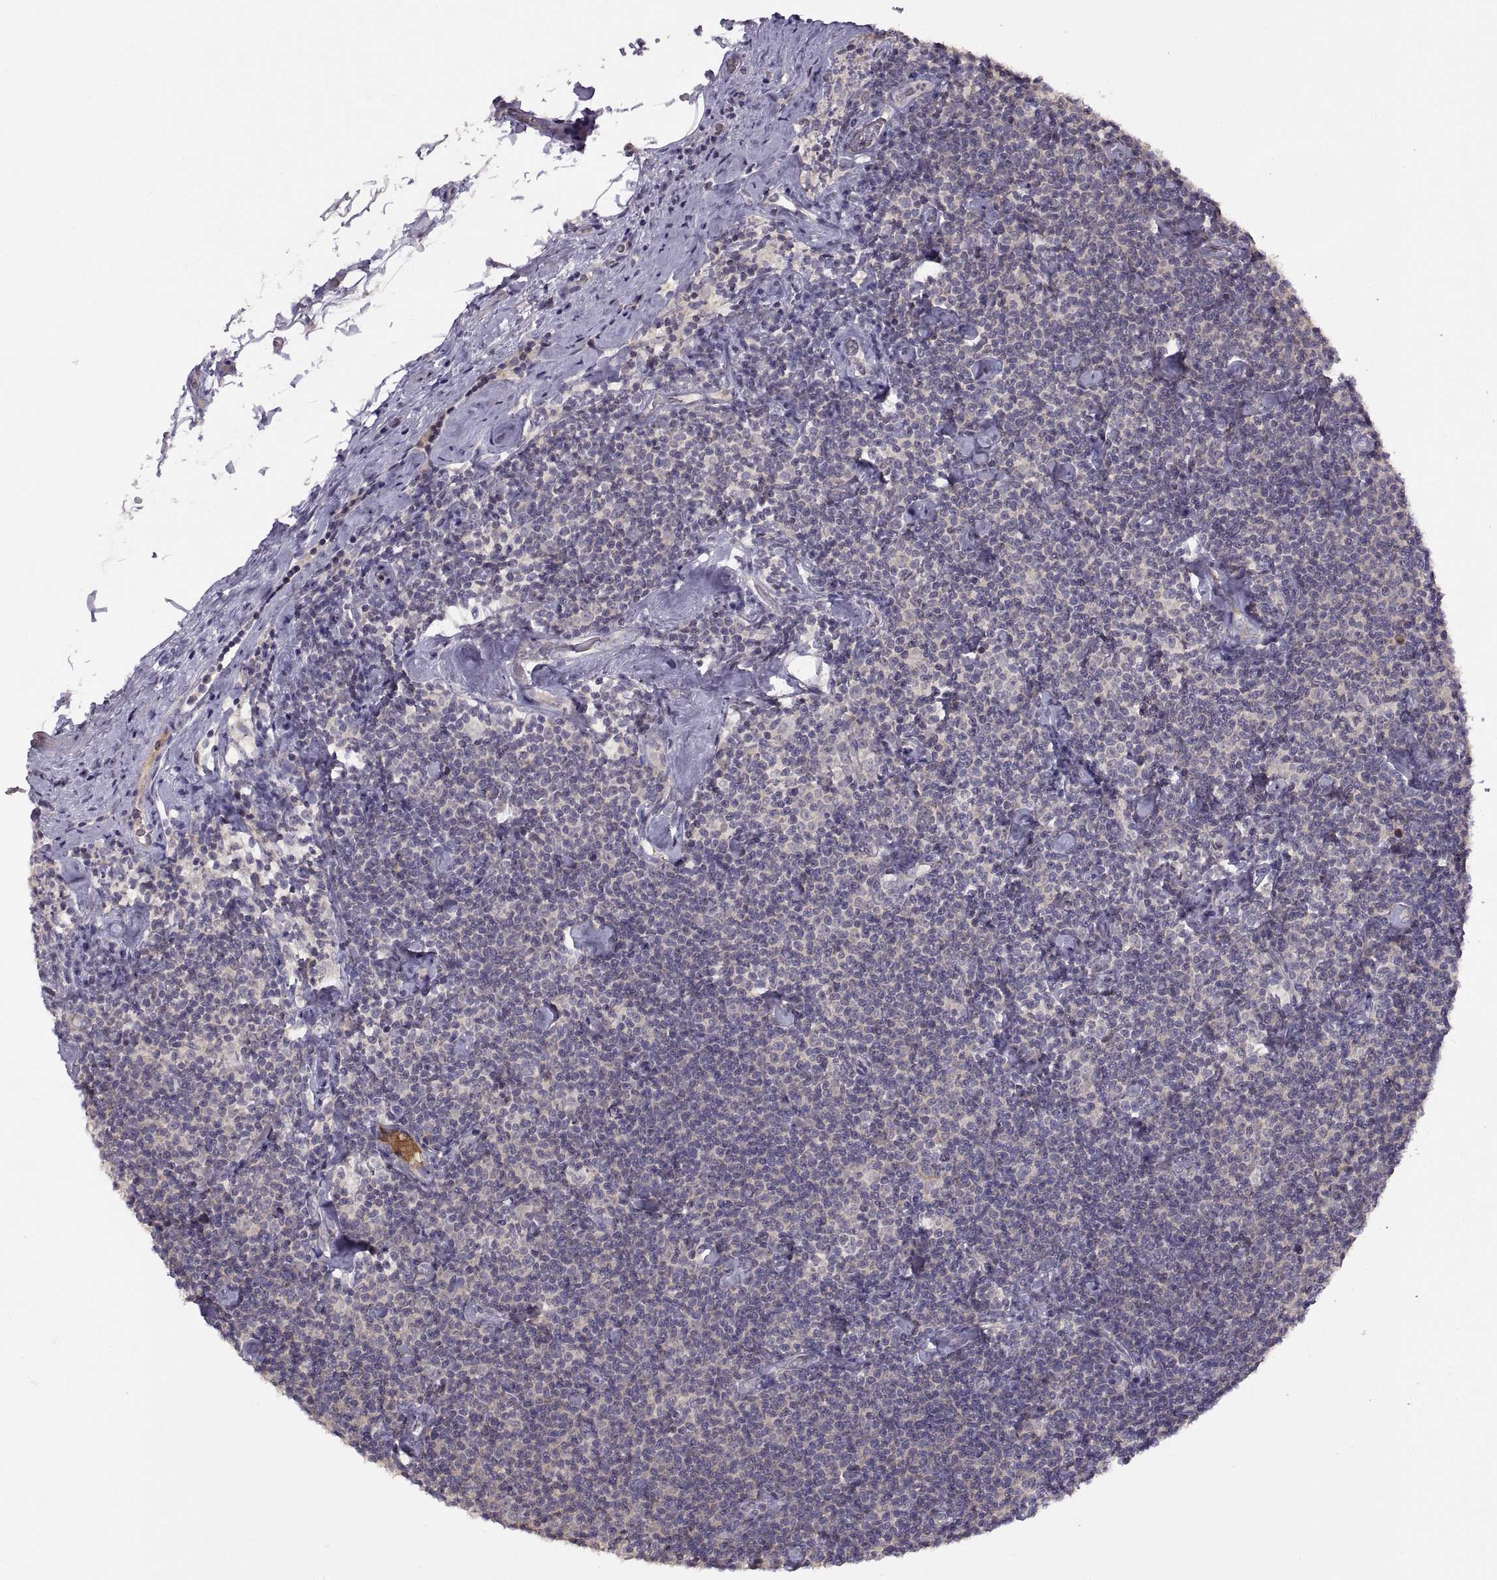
{"staining": {"intensity": "negative", "quantity": "none", "location": "none"}, "tissue": "lymphoma", "cell_type": "Tumor cells", "image_type": "cancer", "snomed": [{"axis": "morphology", "description": "Malignant lymphoma, non-Hodgkin's type, Low grade"}, {"axis": "topography", "description": "Lymph node"}], "caption": "High power microscopy photomicrograph of an immunohistochemistry histopathology image of malignant lymphoma, non-Hodgkin's type (low-grade), revealing no significant staining in tumor cells.", "gene": "NMNAT2", "patient": {"sex": "male", "age": 81}}